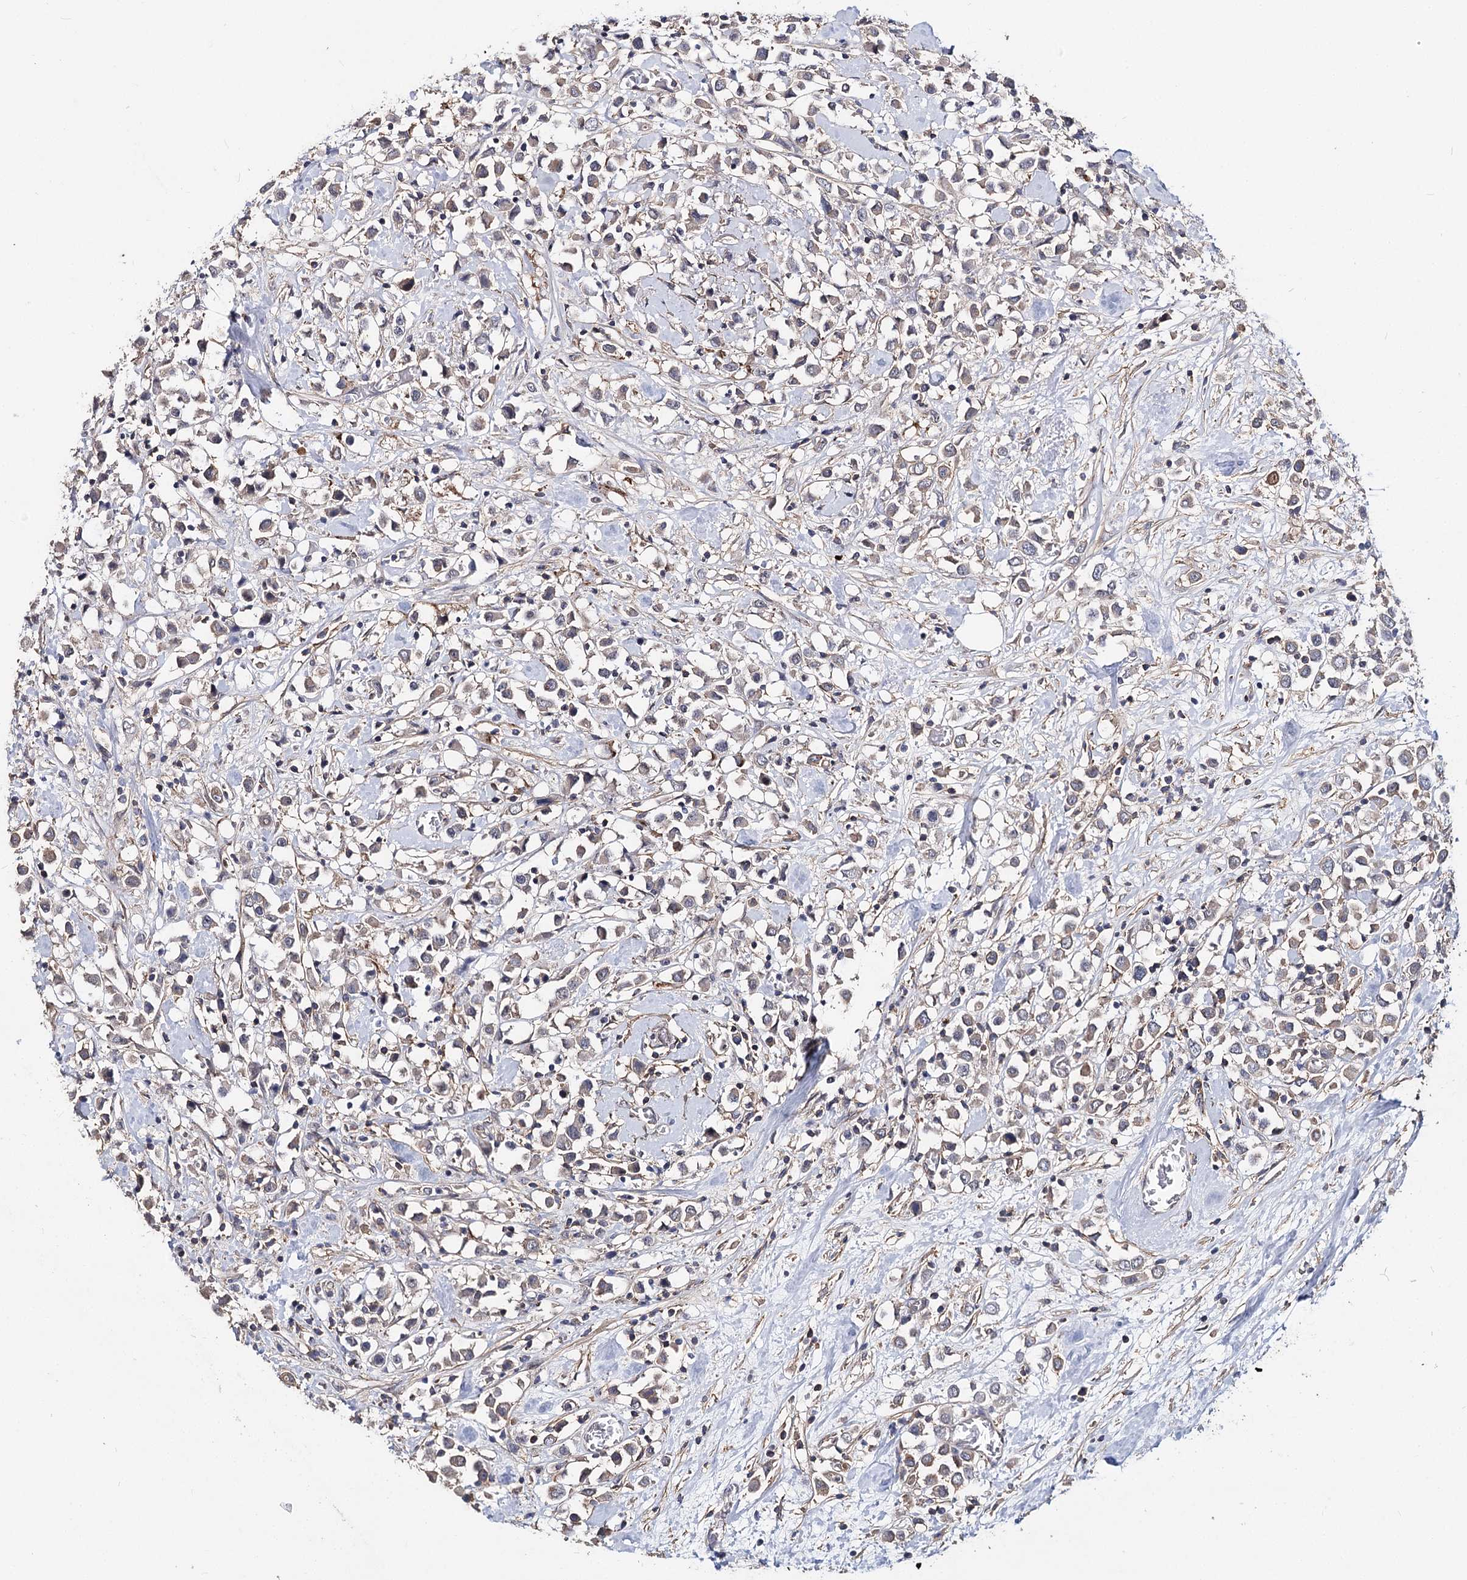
{"staining": {"intensity": "negative", "quantity": "none", "location": "none"}, "tissue": "breast cancer", "cell_type": "Tumor cells", "image_type": "cancer", "snomed": [{"axis": "morphology", "description": "Duct carcinoma"}, {"axis": "topography", "description": "Breast"}], "caption": "Breast cancer (infiltrating ductal carcinoma) was stained to show a protein in brown. There is no significant staining in tumor cells.", "gene": "TMEM218", "patient": {"sex": "female", "age": 61}}